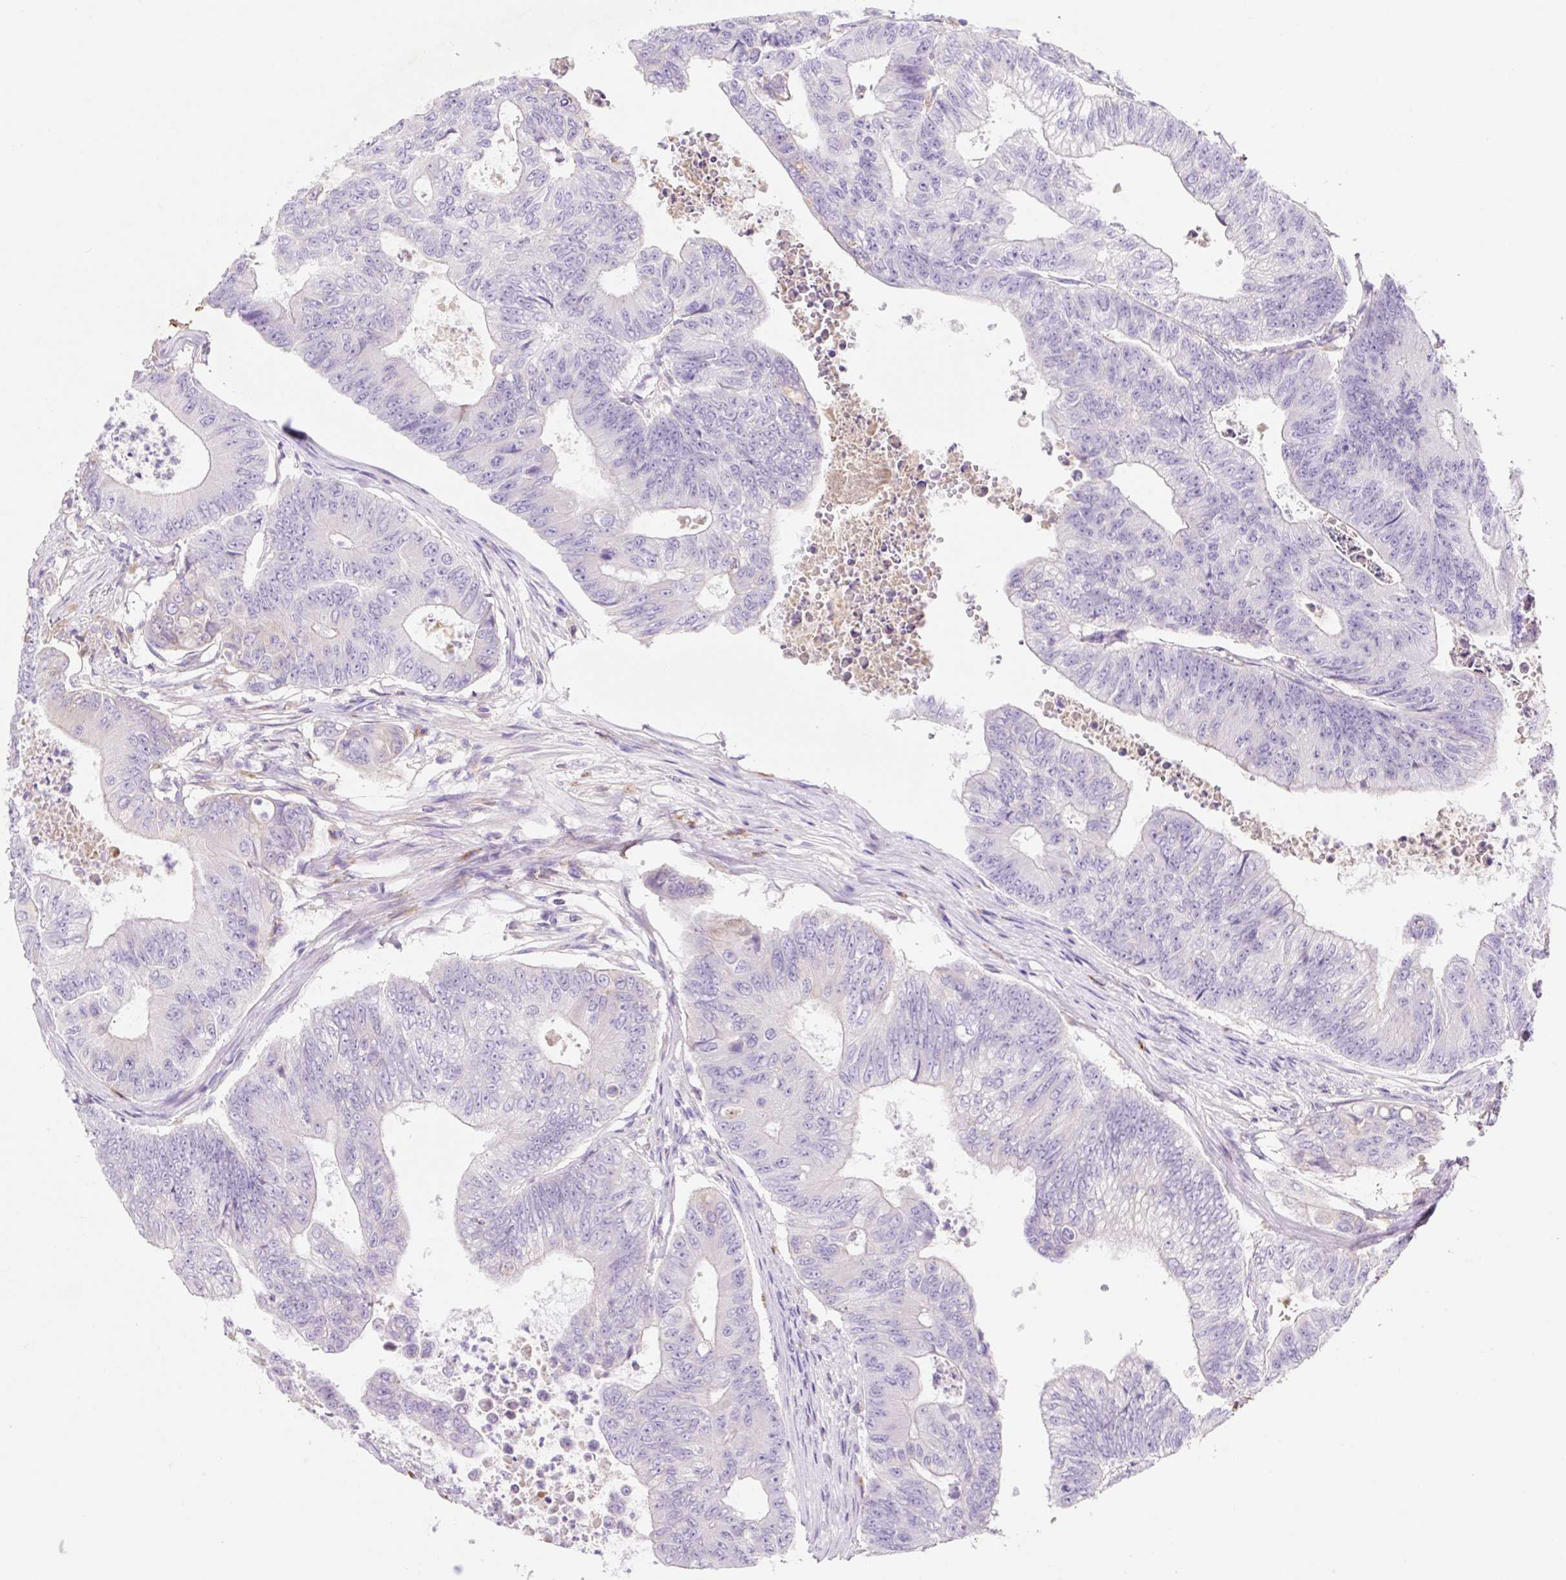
{"staining": {"intensity": "negative", "quantity": "none", "location": "none"}, "tissue": "colorectal cancer", "cell_type": "Tumor cells", "image_type": "cancer", "snomed": [{"axis": "morphology", "description": "Adenocarcinoma, NOS"}, {"axis": "topography", "description": "Colon"}], "caption": "This is an immunohistochemistry (IHC) micrograph of human colorectal adenocarcinoma. There is no expression in tumor cells.", "gene": "HEXA", "patient": {"sex": "female", "age": 48}}